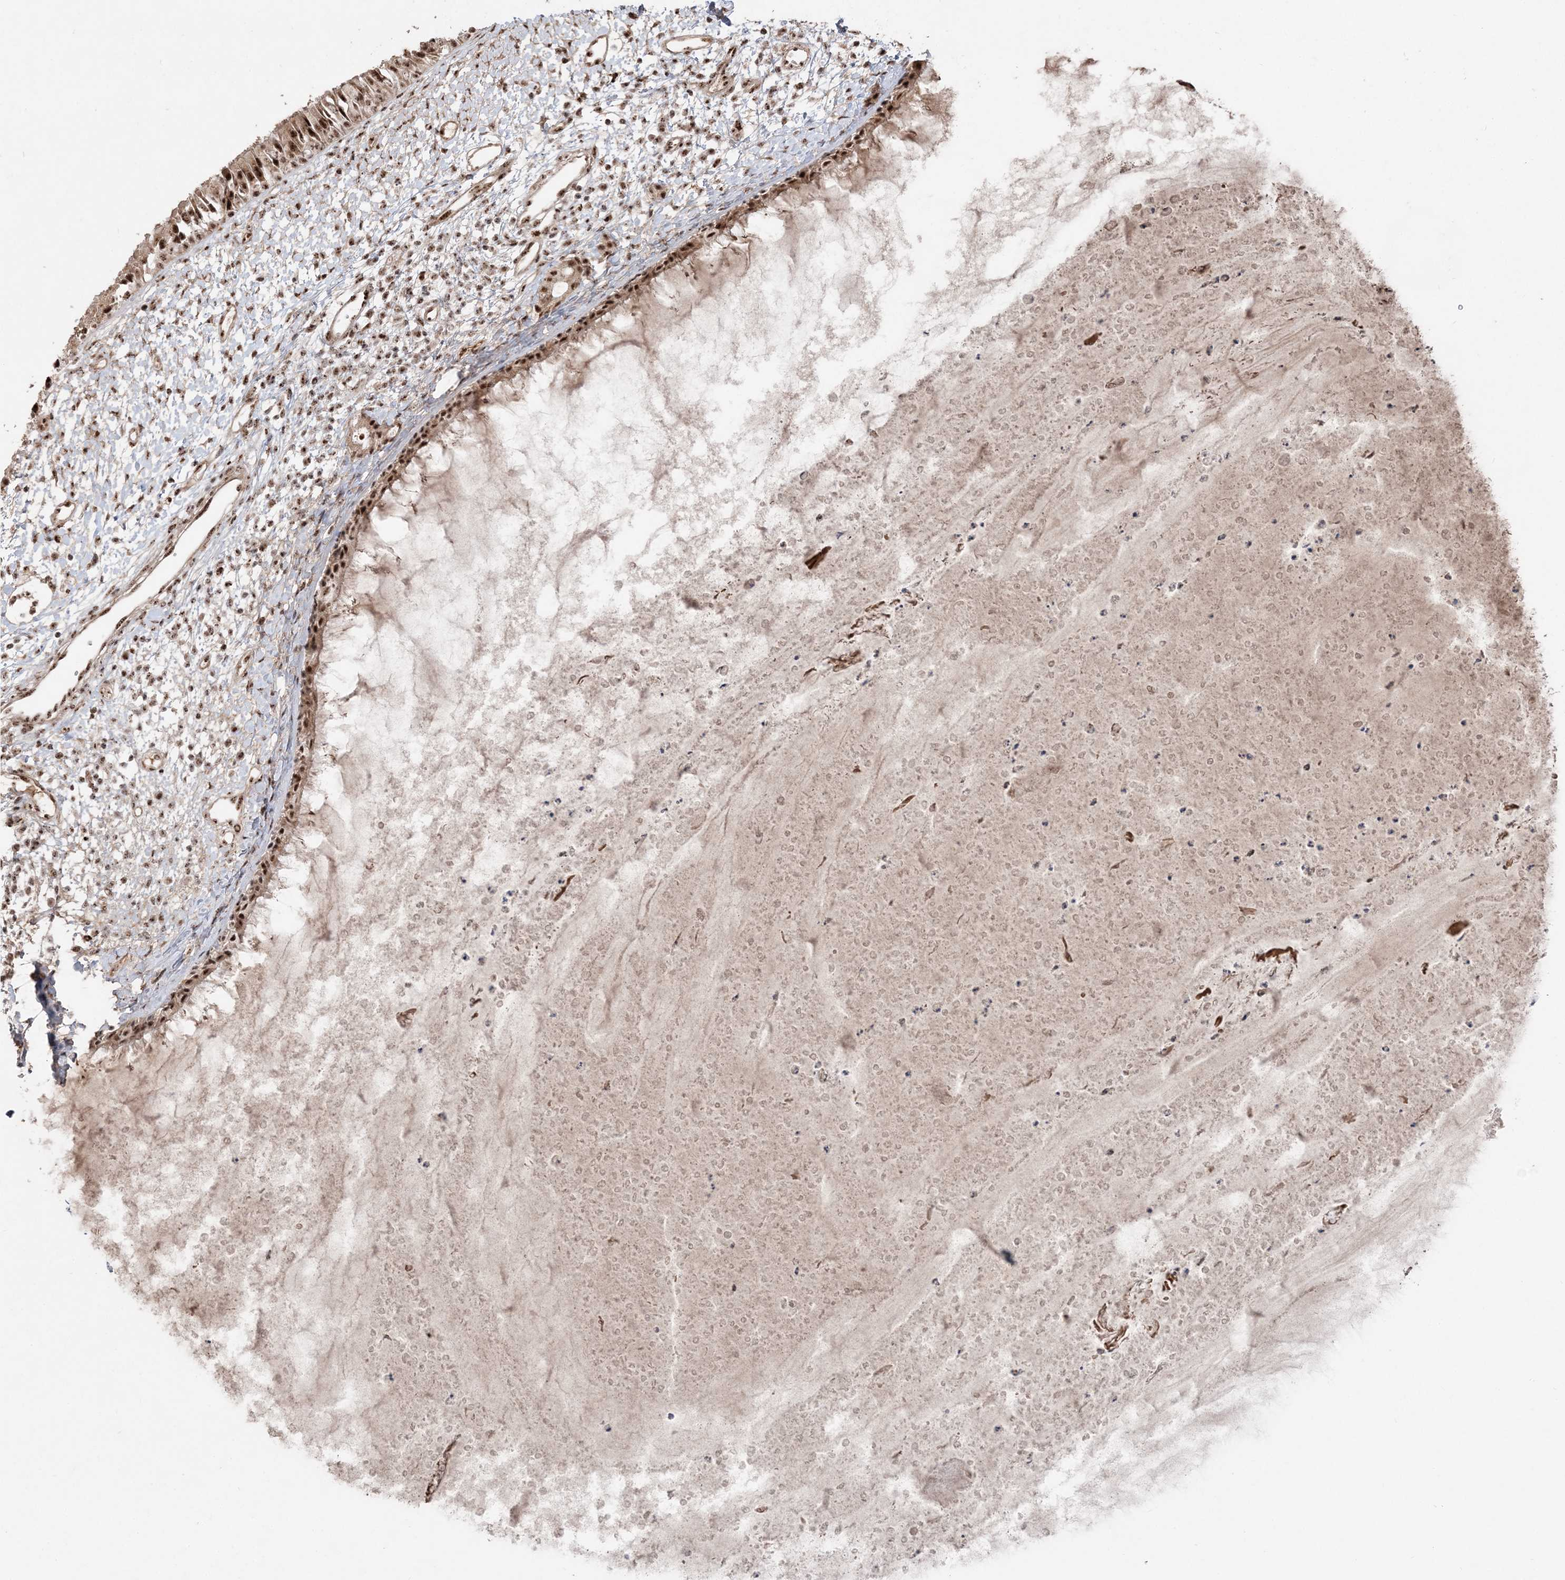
{"staining": {"intensity": "strong", "quantity": ">75%", "location": "cytoplasmic/membranous,nuclear"}, "tissue": "nasopharynx", "cell_type": "Respiratory epithelial cells", "image_type": "normal", "snomed": [{"axis": "morphology", "description": "Normal tissue, NOS"}, {"axis": "topography", "description": "Nasopharynx"}], "caption": "Brown immunohistochemical staining in unremarkable human nasopharynx shows strong cytoplasmic/membranous,nuclear expression in about >75% of respiratory epithelial cells. (IHC, brightfield microscopy, high magnification).", "gene": "RBM17", "patient": {"sex": "male", "age": 22}}